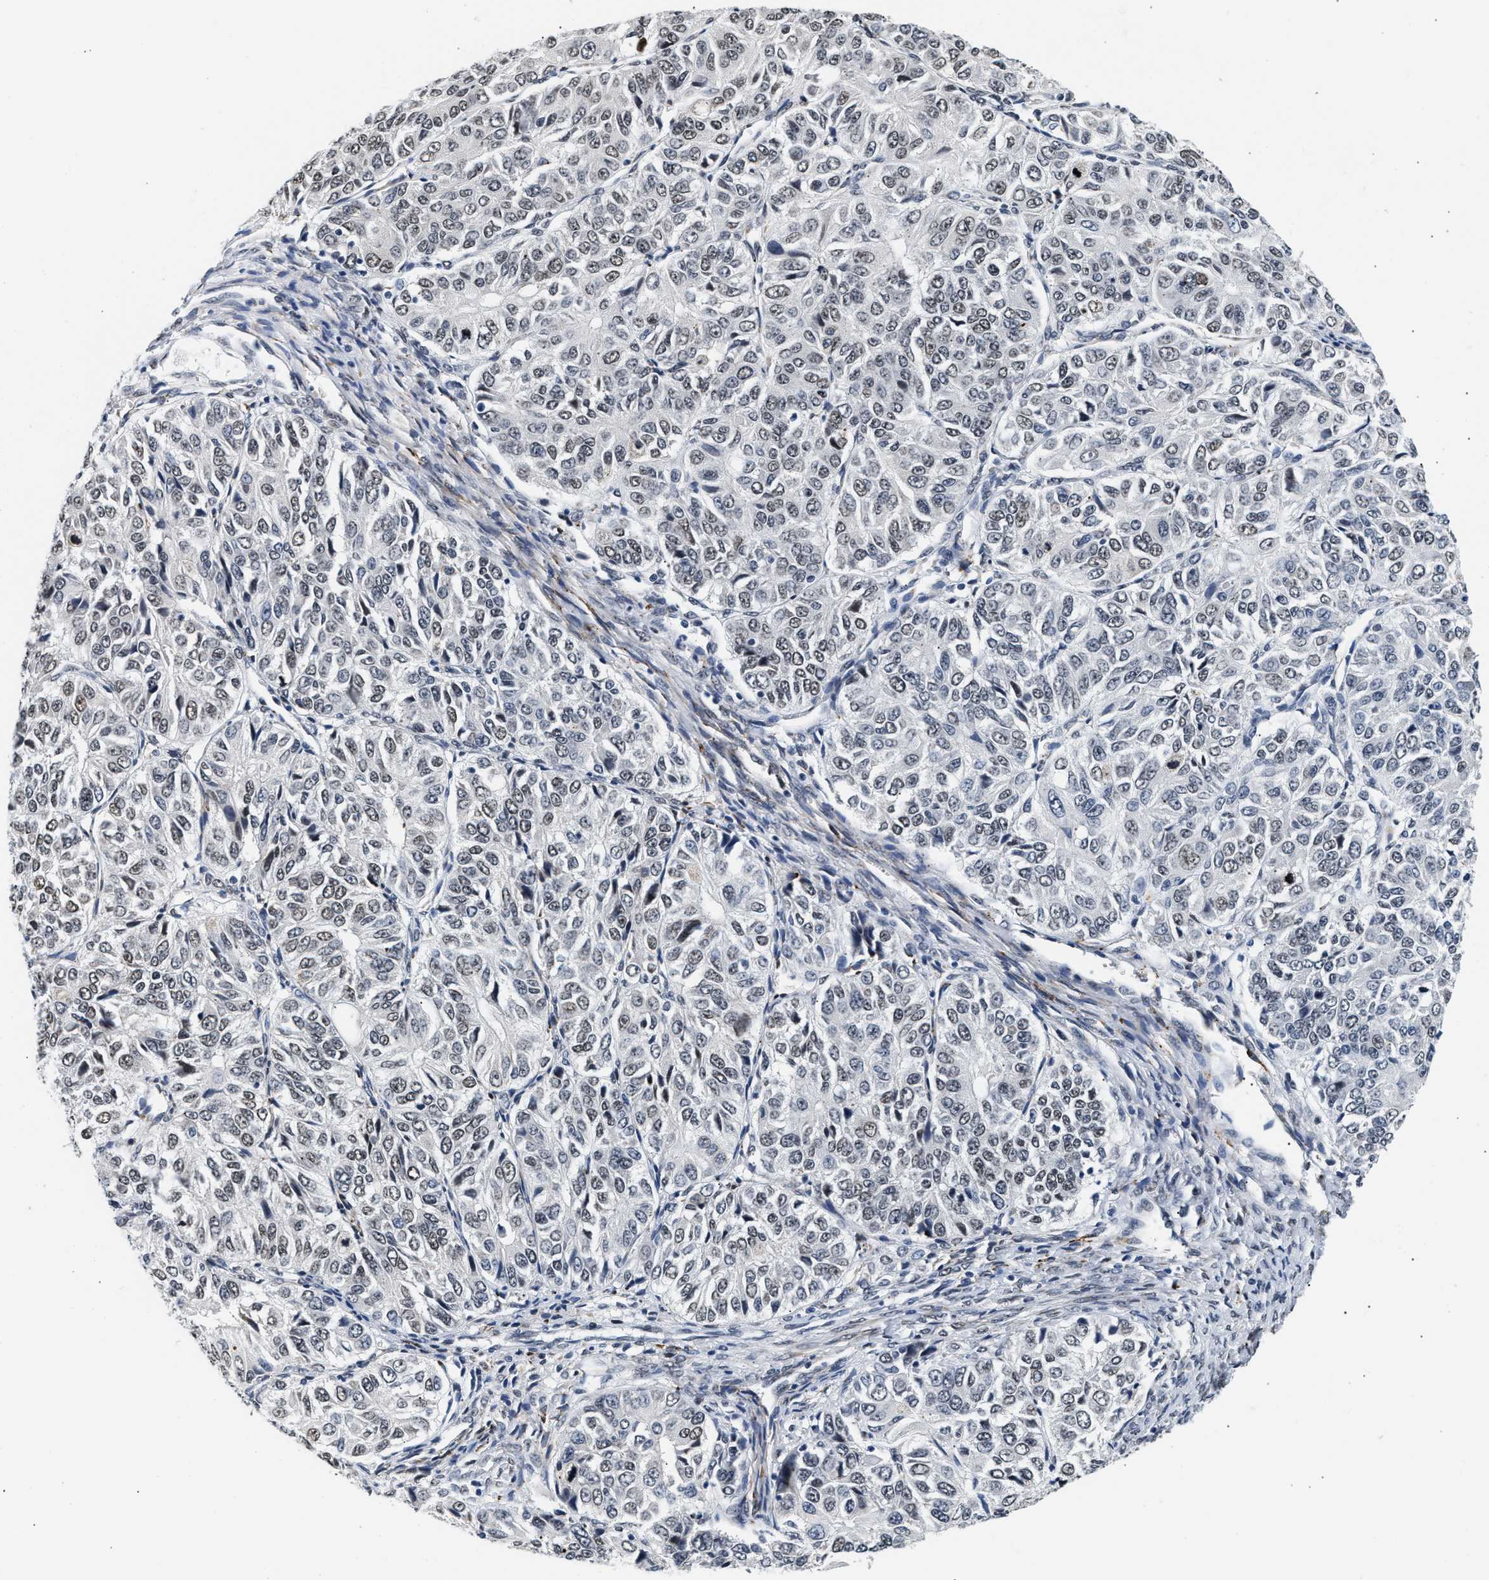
{"staining": {"intensity": "weak", "quantity": "25%-75%", "location": "nuclear"}, "tissue": "ovarian cancer", "cell_type": "Tumor cells", "image_type": "cancer", "snomed": [{"axis": "morphology", "description": "Carcinoma, endometroid"}, {"axis": "topography", "description": "Ovary"}], "caption": "Human endometroid carcinoma (ovarian) stained for a protein (brown) demonstrates weak nuclear positive positivity in about 25%-75% of tumor cells.", "gene": "THOC1", "patient": {"sex": "female", "age": 51}}